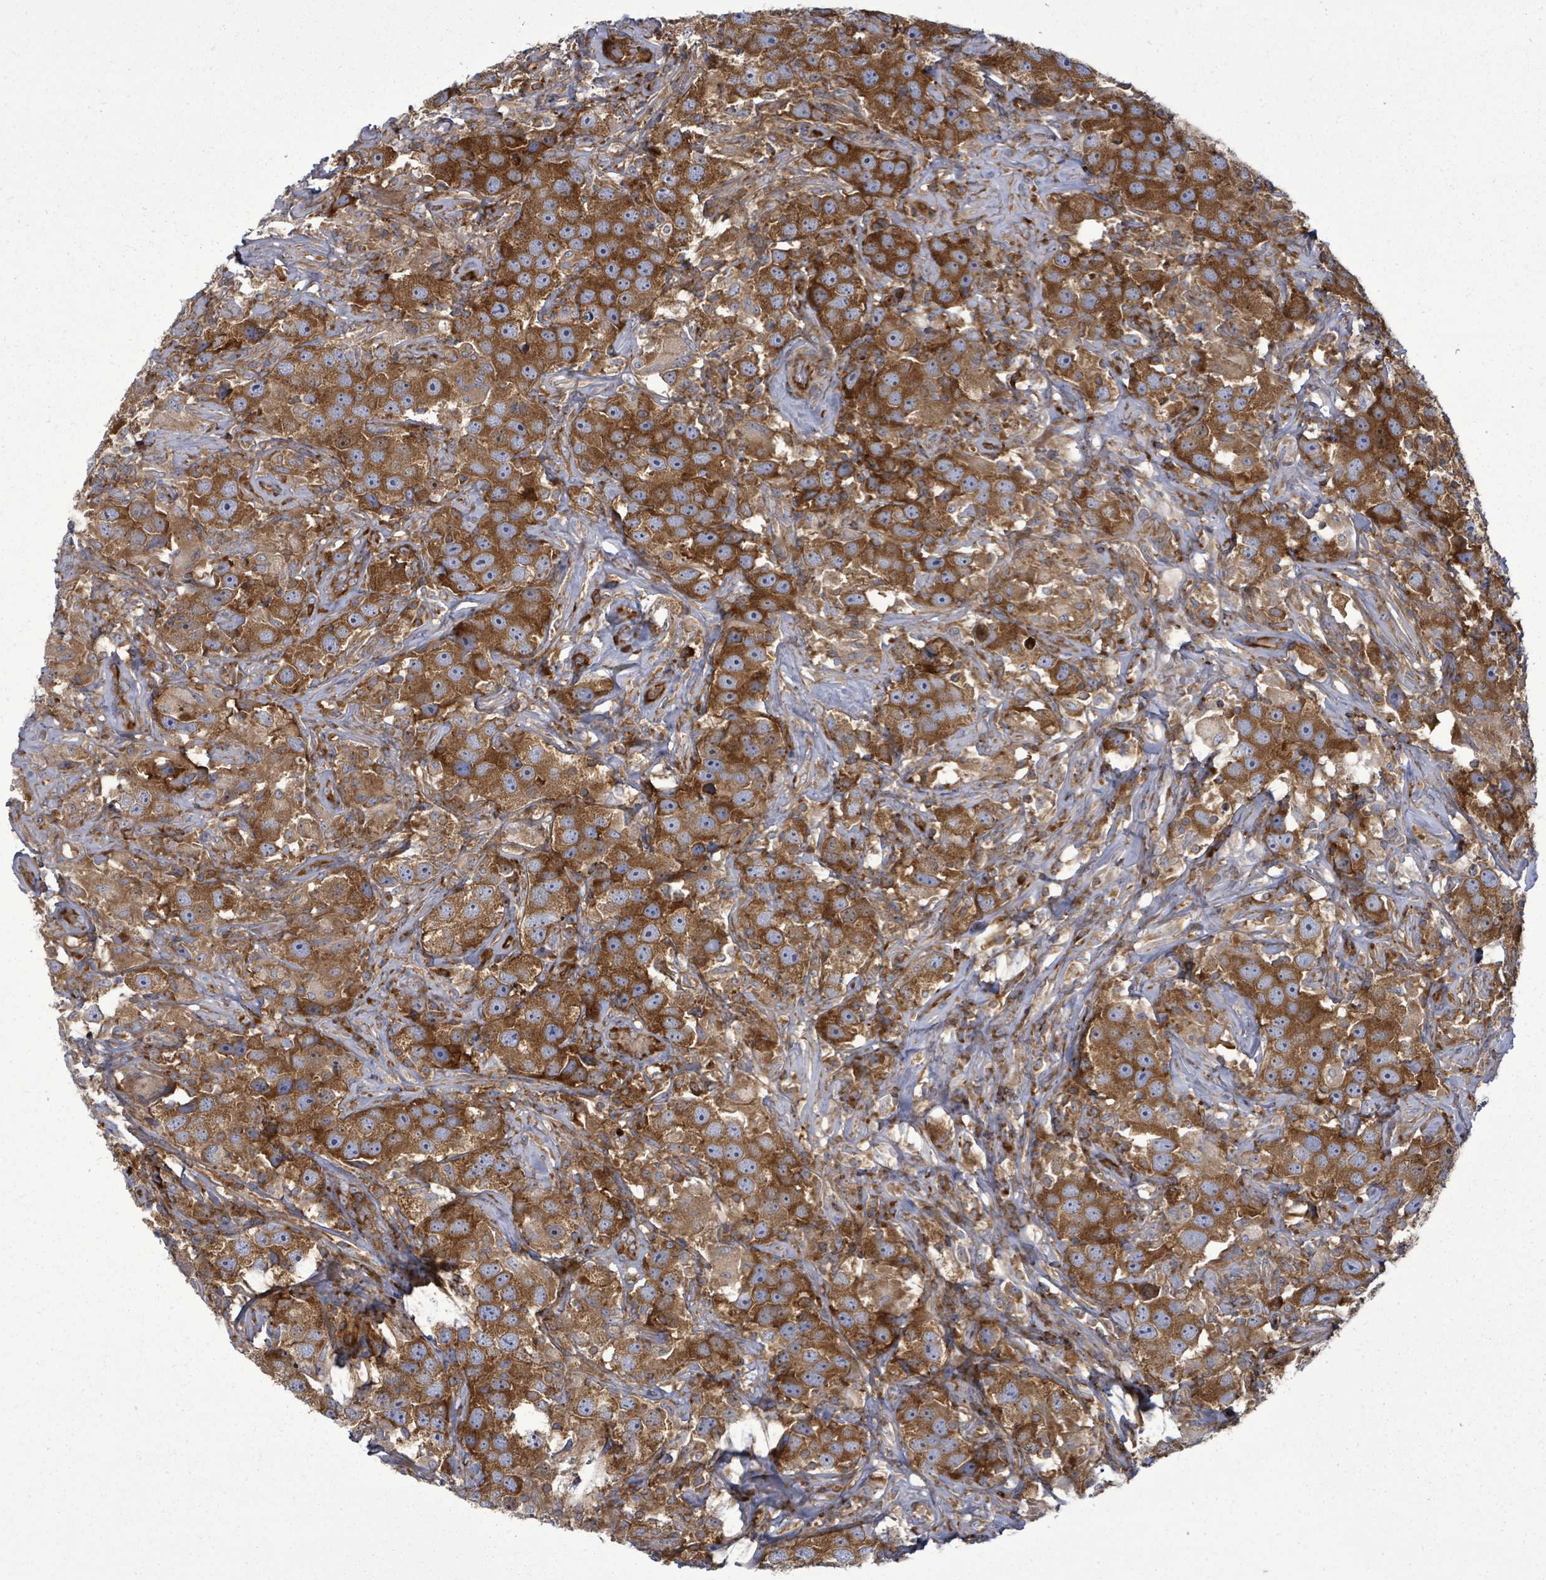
{"staining": {"intensity": "strong", "quantity": ">75%", "location": "cytoplasmic/membranous"}, "tissue": "testis cancer", "cell_type": "Tumor cells", "image_type": "cancer", "snomed": [{"axis": "morphology", "description": "Seminoma, NOS"}, {"axis": "topography", "description": "Testis"}], "caption": "Protein analysis of testis seminoma tissue shows strong cytoplasmic/membranous expression in about >75% of tumor cells. (brown staining indicates protein expression, while blue staining denotes nuclei).", "gene": "EIF3C", "patient": {"sex": "male", "age": 49}}